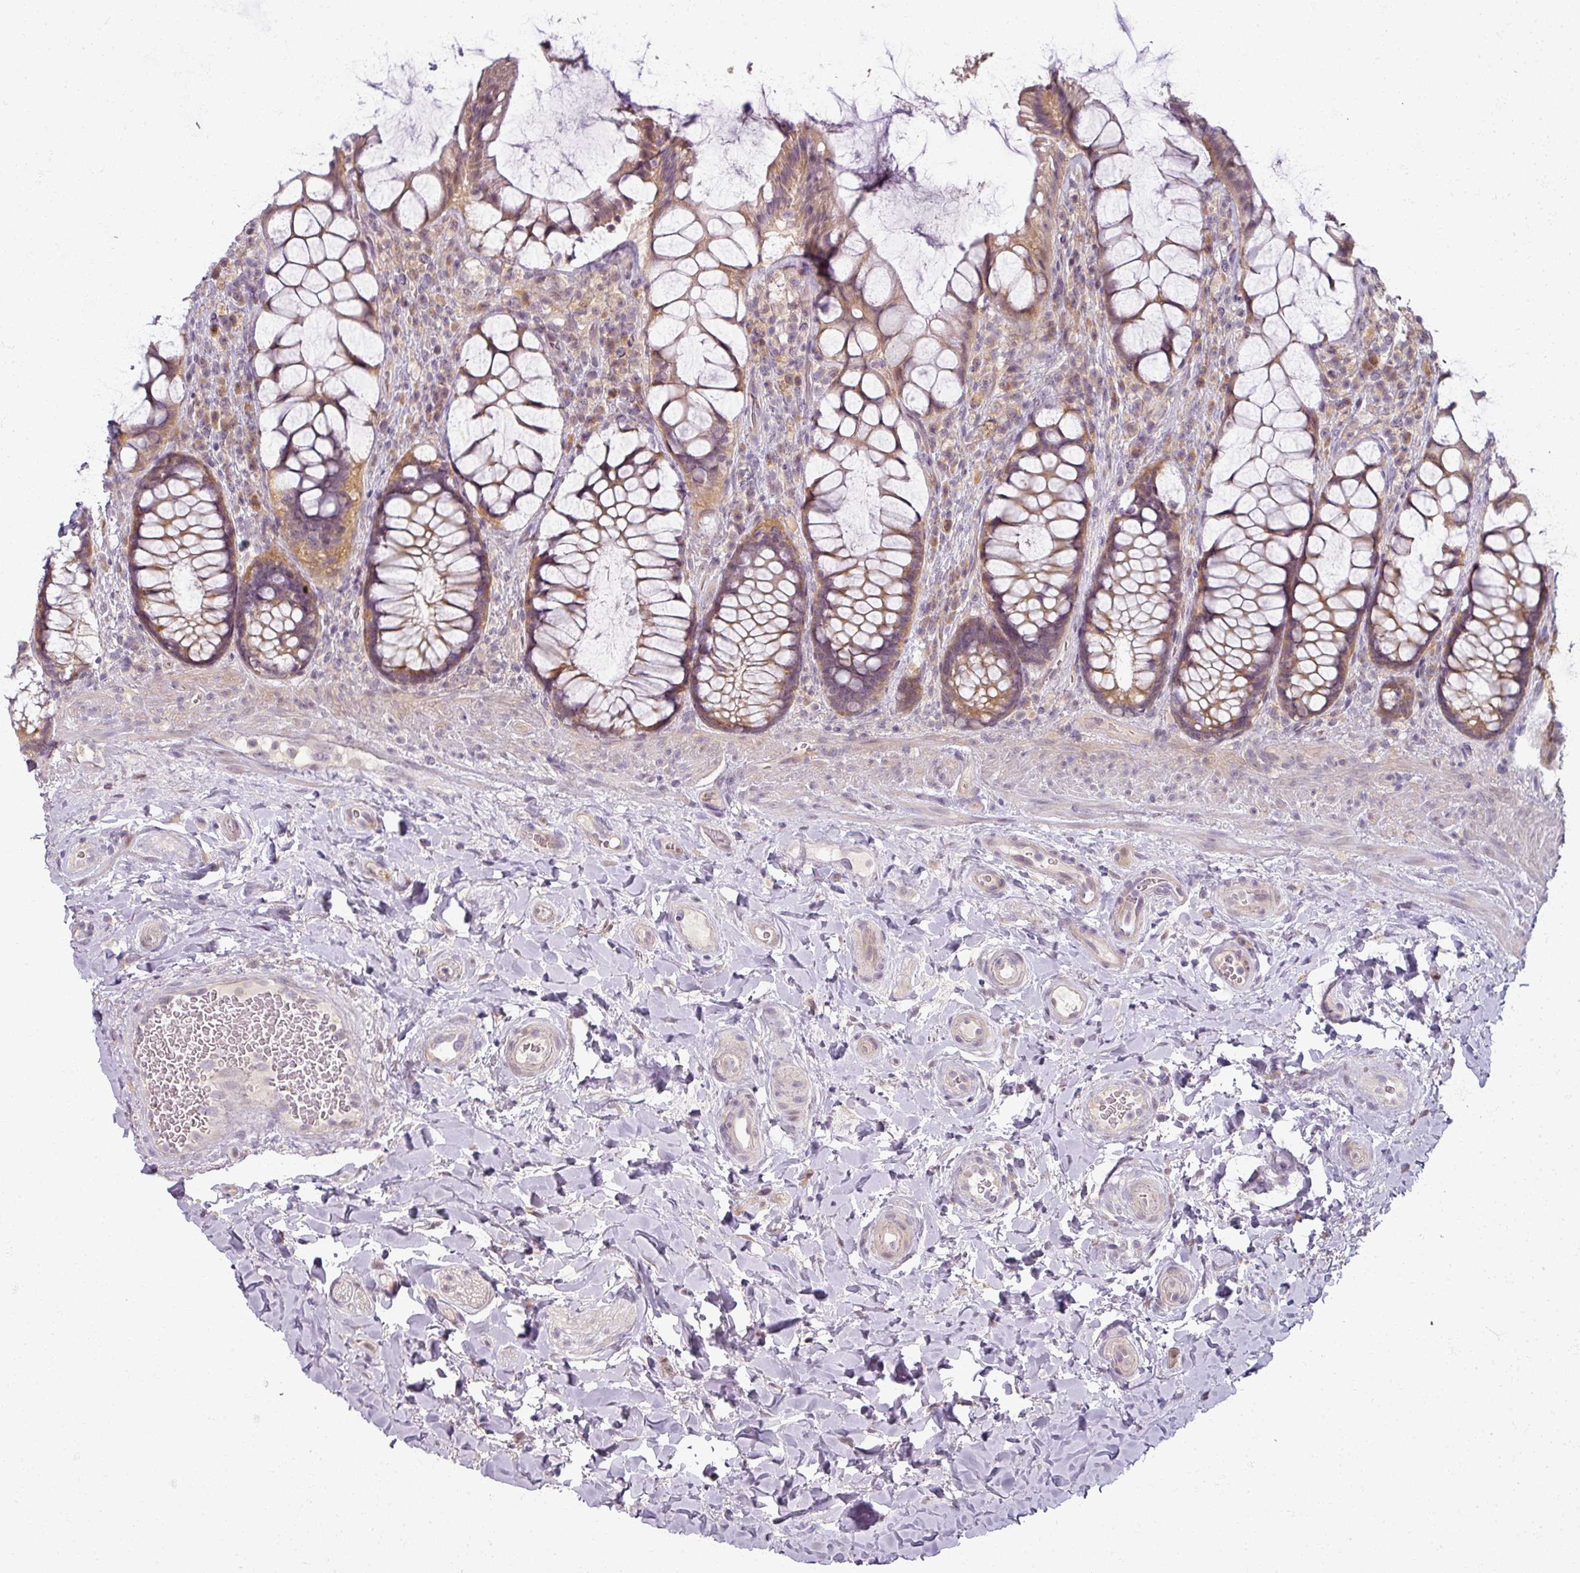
{"staining": {"intensity": "moderate", "quantity": ">75%", "location": "cytoplasmic/membranous"}, "tissue": "rectum", "cell_type": "Glandular cells", "image_type": "normal", "snomed": [{"axis": "morphology", "description": "Normal tissue, NOS"}, {"axis": "topography", "description": "Rectum"}], "caption": "A high-resolution image shows IHC staining of normal rectum, which demonstrates moderate cytoplasmic/membranous expression in about >75% of glandular cells. (DAB IHC with brightfield microscopy, high magnification).", "gene": "MYMK", "patient": {"sex": "female", "age": 58}}